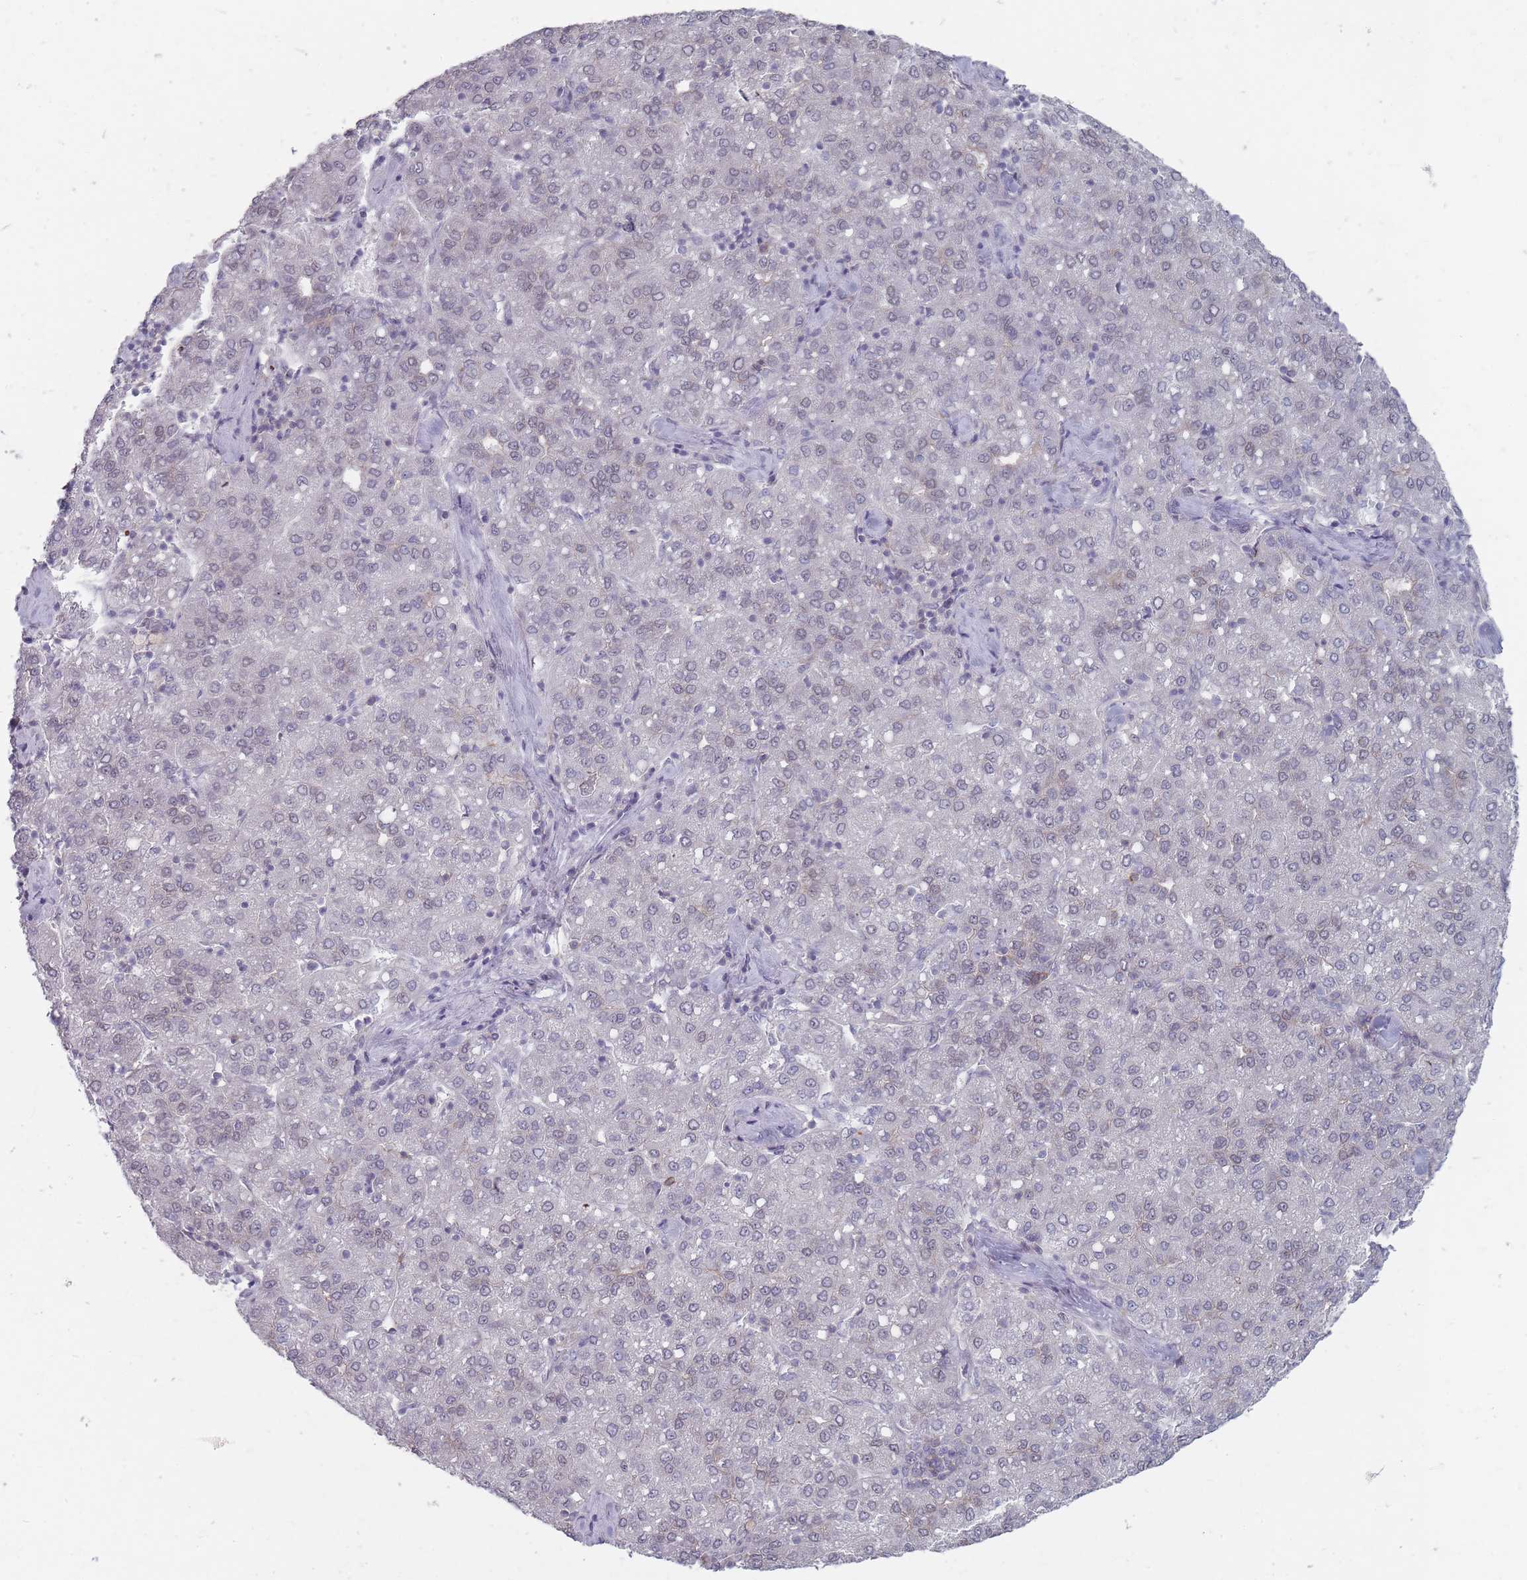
{"staining": {"intensity": "negative", "quantity": "none", "location": "none"}, "tissue": "liver cancer", "cell_type": "Tumor cells", "image_type": "cancer", "snomed": [{"axis": "morphology", "description": "Carcinoma, Hepatocellular, NOS"}, {"axis": "topography", "description": "Liver"}], "caption": "High power microscopy photomicrograph of an immunohistochemistry photomicrograph of liver cancer (hepatocellular carcinoma), revealing no significant expression in tumor cells. (Brightfield microscopy of DAB immunohistochemistry (IHC) at high magnification).", "gene": "PCDH12", "patient": {"sex": "male", "age": 65}}